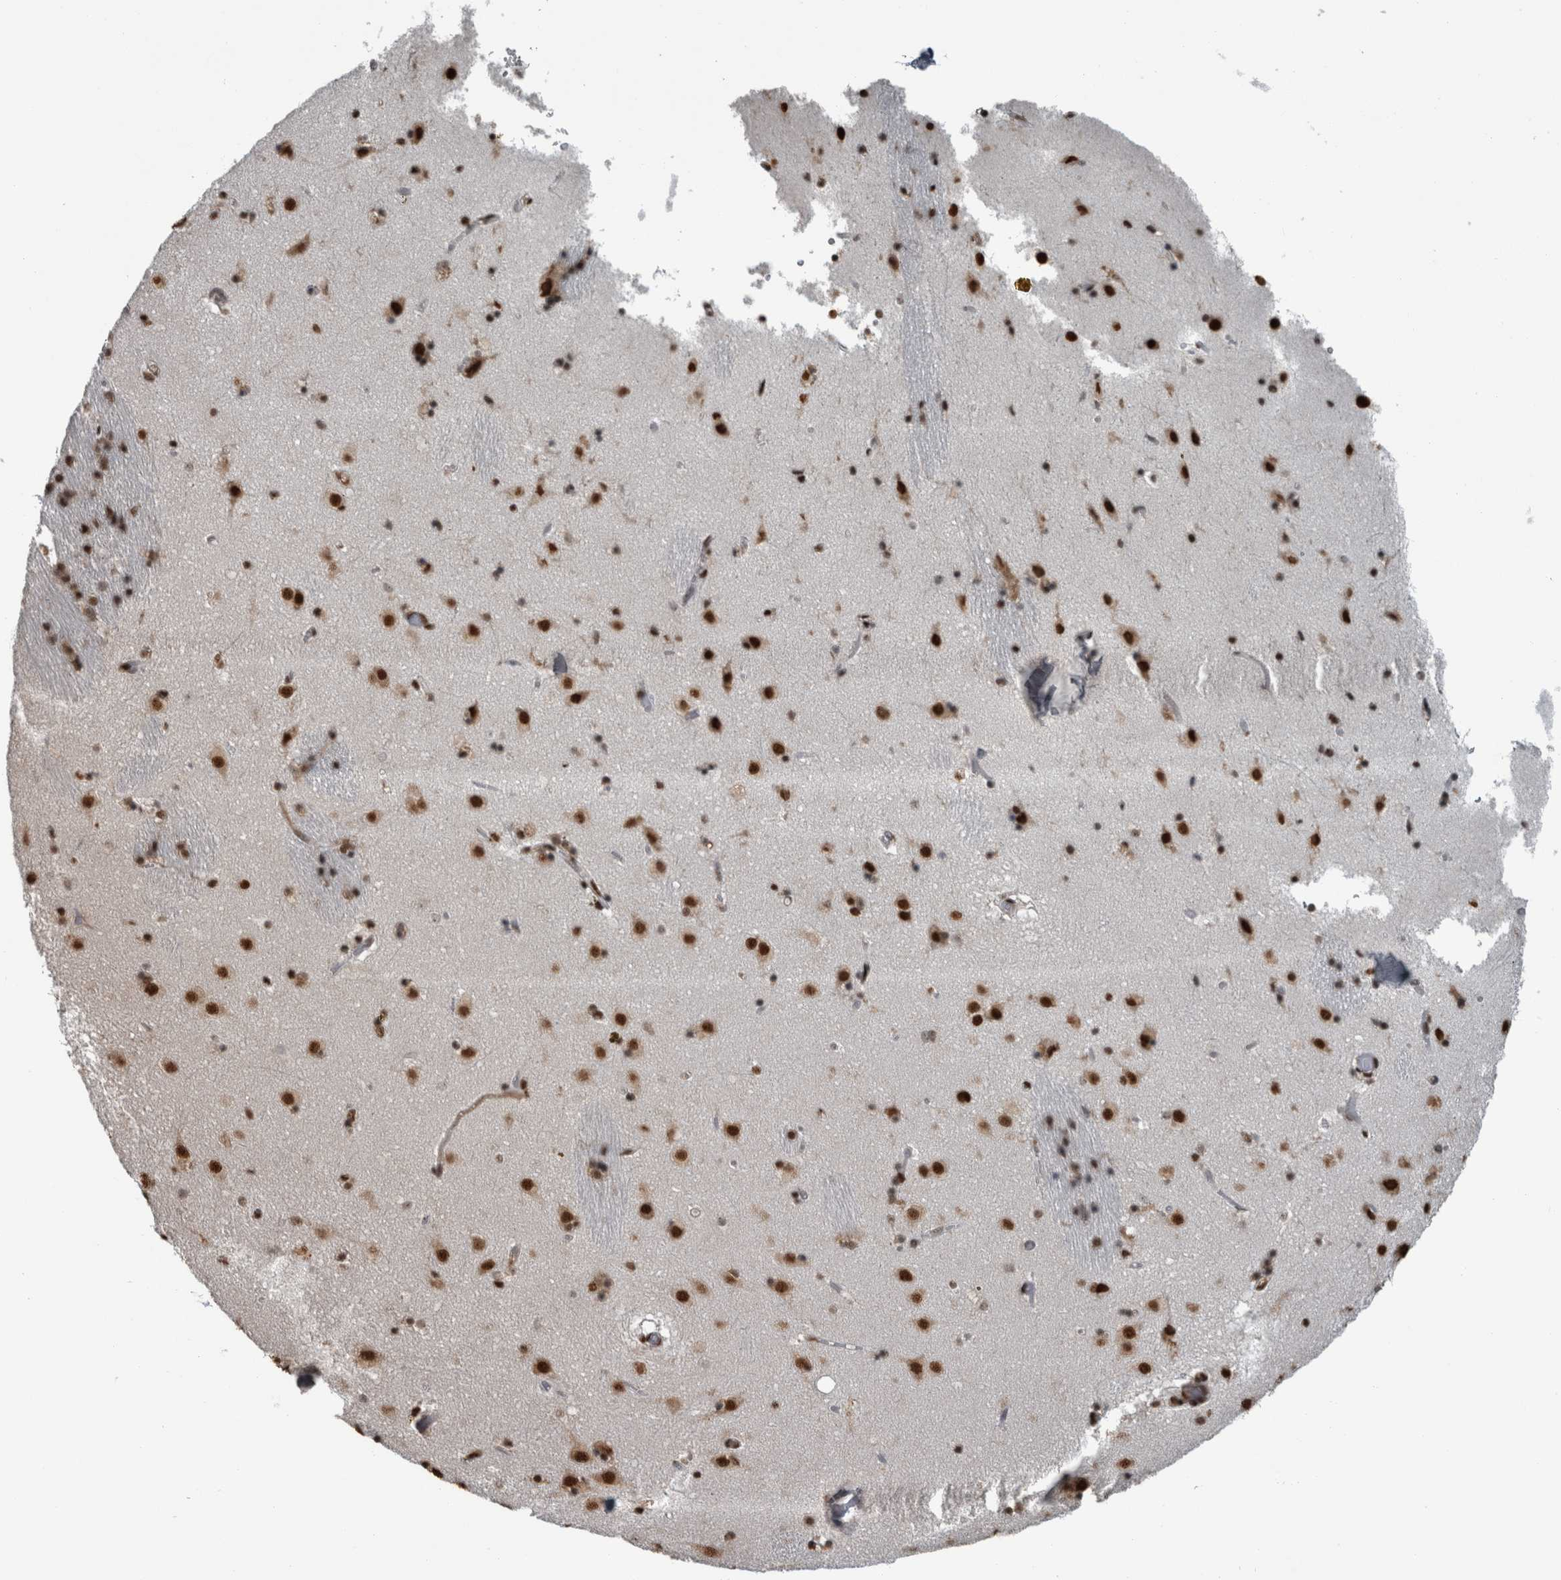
{"staining": {"intensity": "strong", "quantity": ">75%", "location": "nuclear"}, "tissue": "caudate", "cell_type": "Glial cells", "image_type": "normal", "snomed": [{"axis": "morphology", "description": "Normal tissue, NOS"}, {"axis": "topography", "description": "Lateral ventricle wall"}], "caption": "Protein expression analysis of normal human caudate reveals strong nuclear positivity in approximately >75% of glial cells.", "gene": "TGS1", "patient": {"sex": "male", "age": 70}}